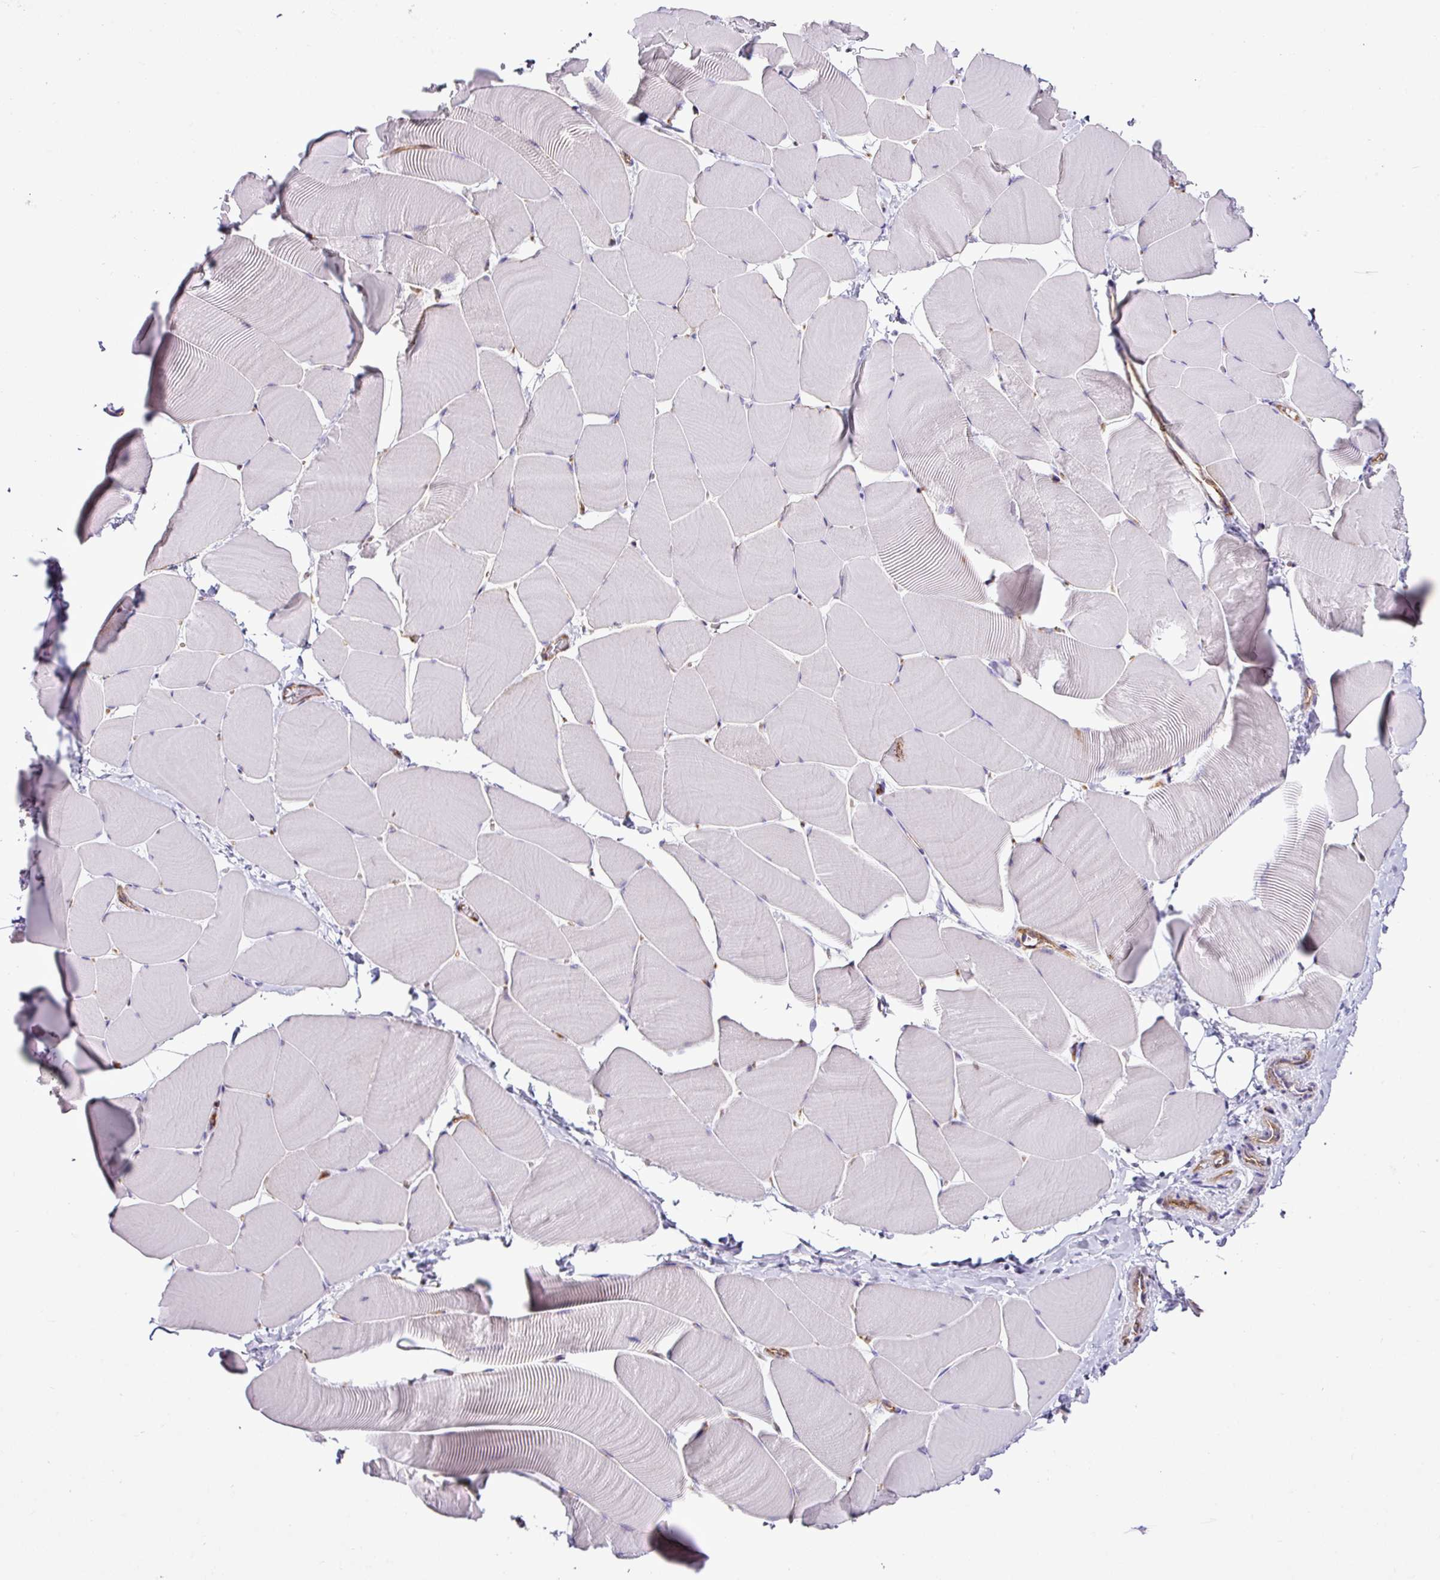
{"staining": {"intensity": "negative", "quantity": "none", "location": "none"}, "tissue": "skeletal muscle", "cell_type": "Myocytes", "image_type": "normal", "snomed": [{"axis": "morphology", "description": "Normal tissue, NOS"}, {"axis": "topography", "description": "Skeletal muscle"}], "caption": "This is an IHC micrograph of normal human skeletal muscle. There is no positivity in myocytes.", "gene": "EME2", "patient": {"sex": "male", "age": 25}}